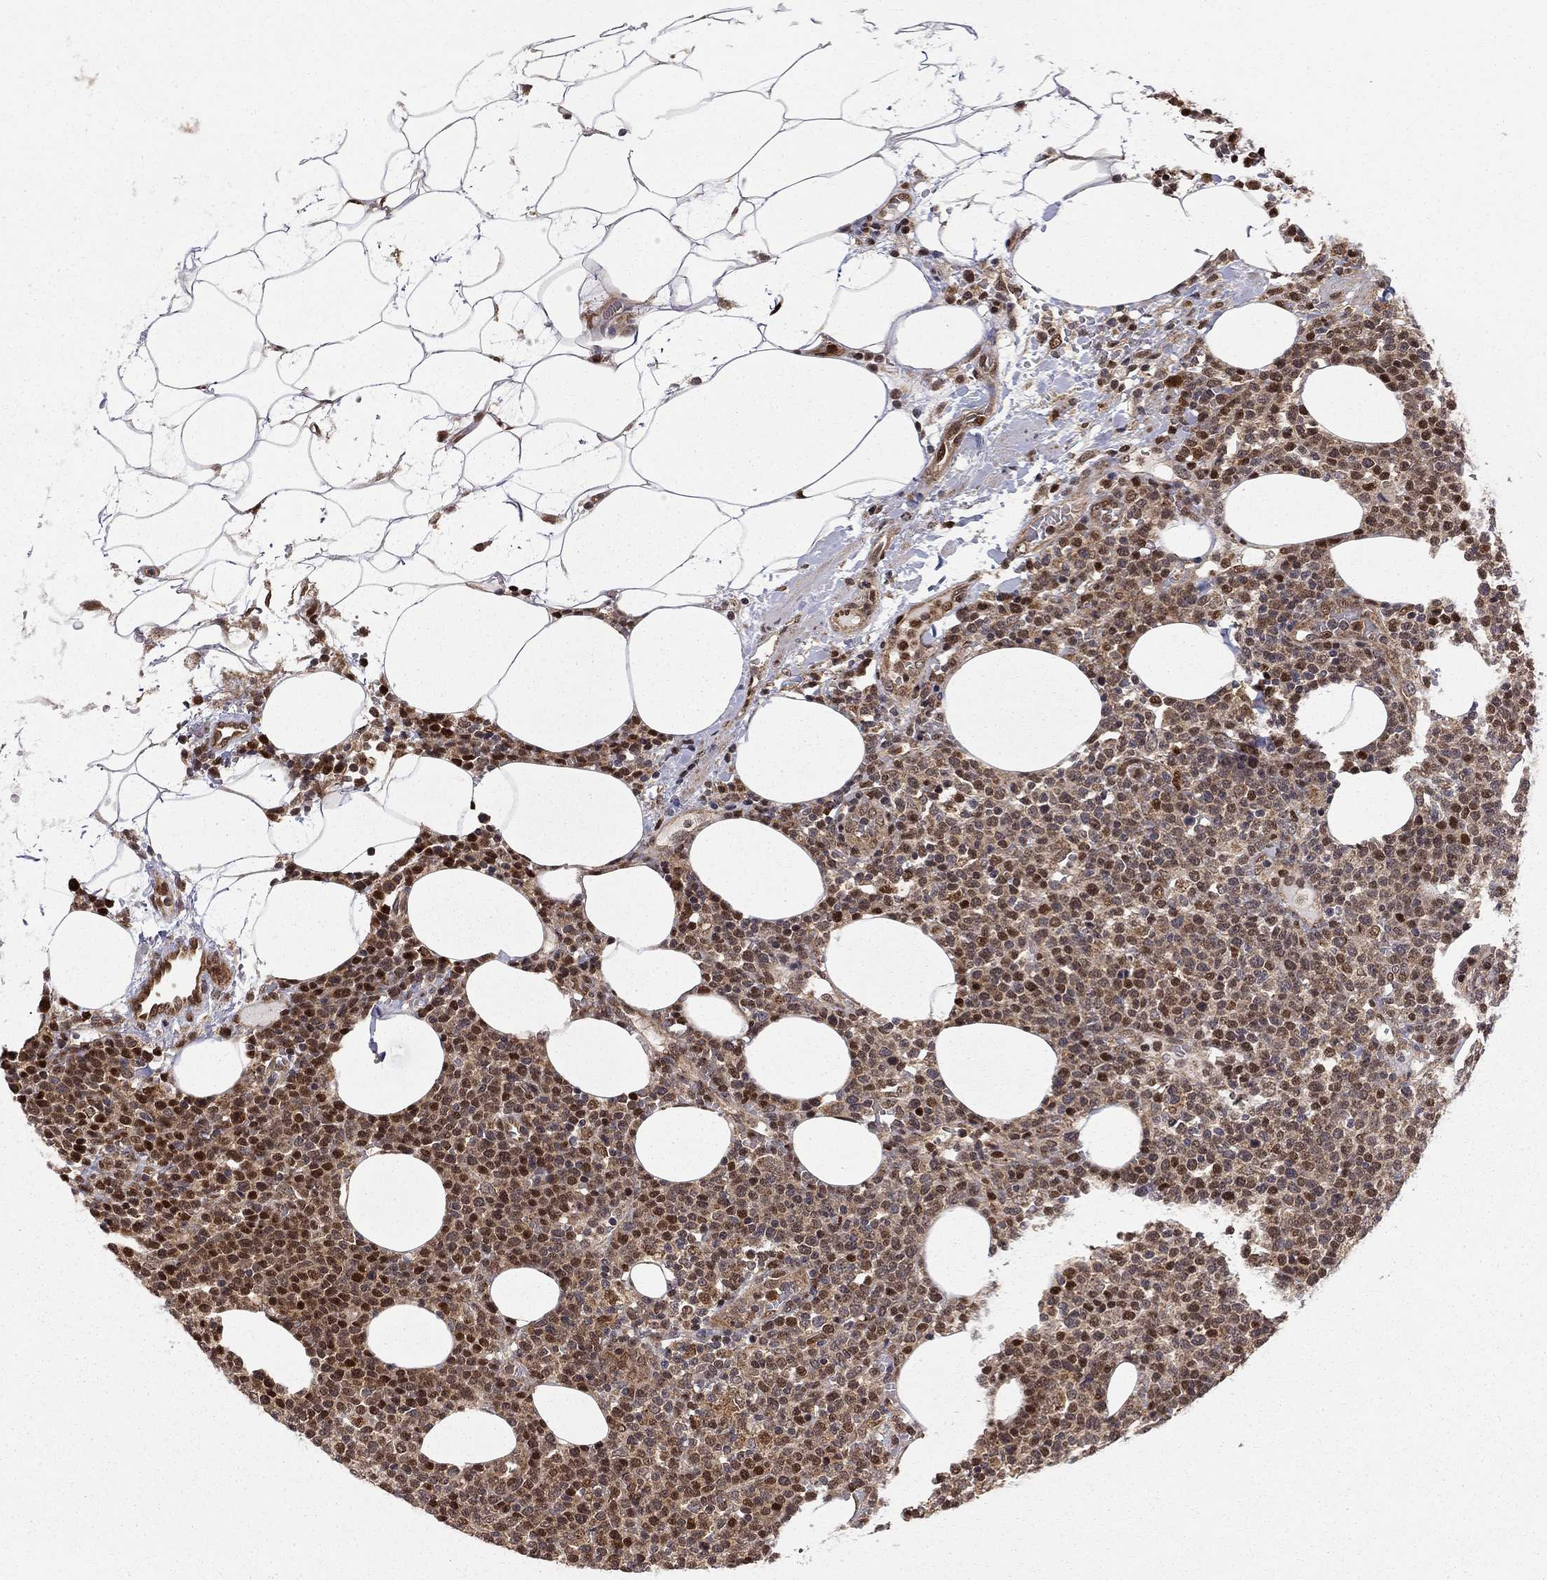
{"staining": {"intensity": "strong", "quantity": "25%-75%", "location": "nuclear"}, "tissue": "lymphoma", "cell_type": "Tumor cells", "image_type": "cancer", "snomed": [{"axis": "morphology", "description": "Malignant lymphoma, non-Hodgkin's type, High grade"}, {"axis": "topography", "description": "Lymph node"}], "caption": "Immunohistochemistry (IHC) (DAB (3,3'-diaminobenzidine)) staining of lymphoma exhibits strong nuclear protein staining in about 25%-75% of tumor cells. (Brightfield microscopy of DAB IHC at high magnification).", "gene": "ELOB", "patient": {"sex": "male", "age": 61}}